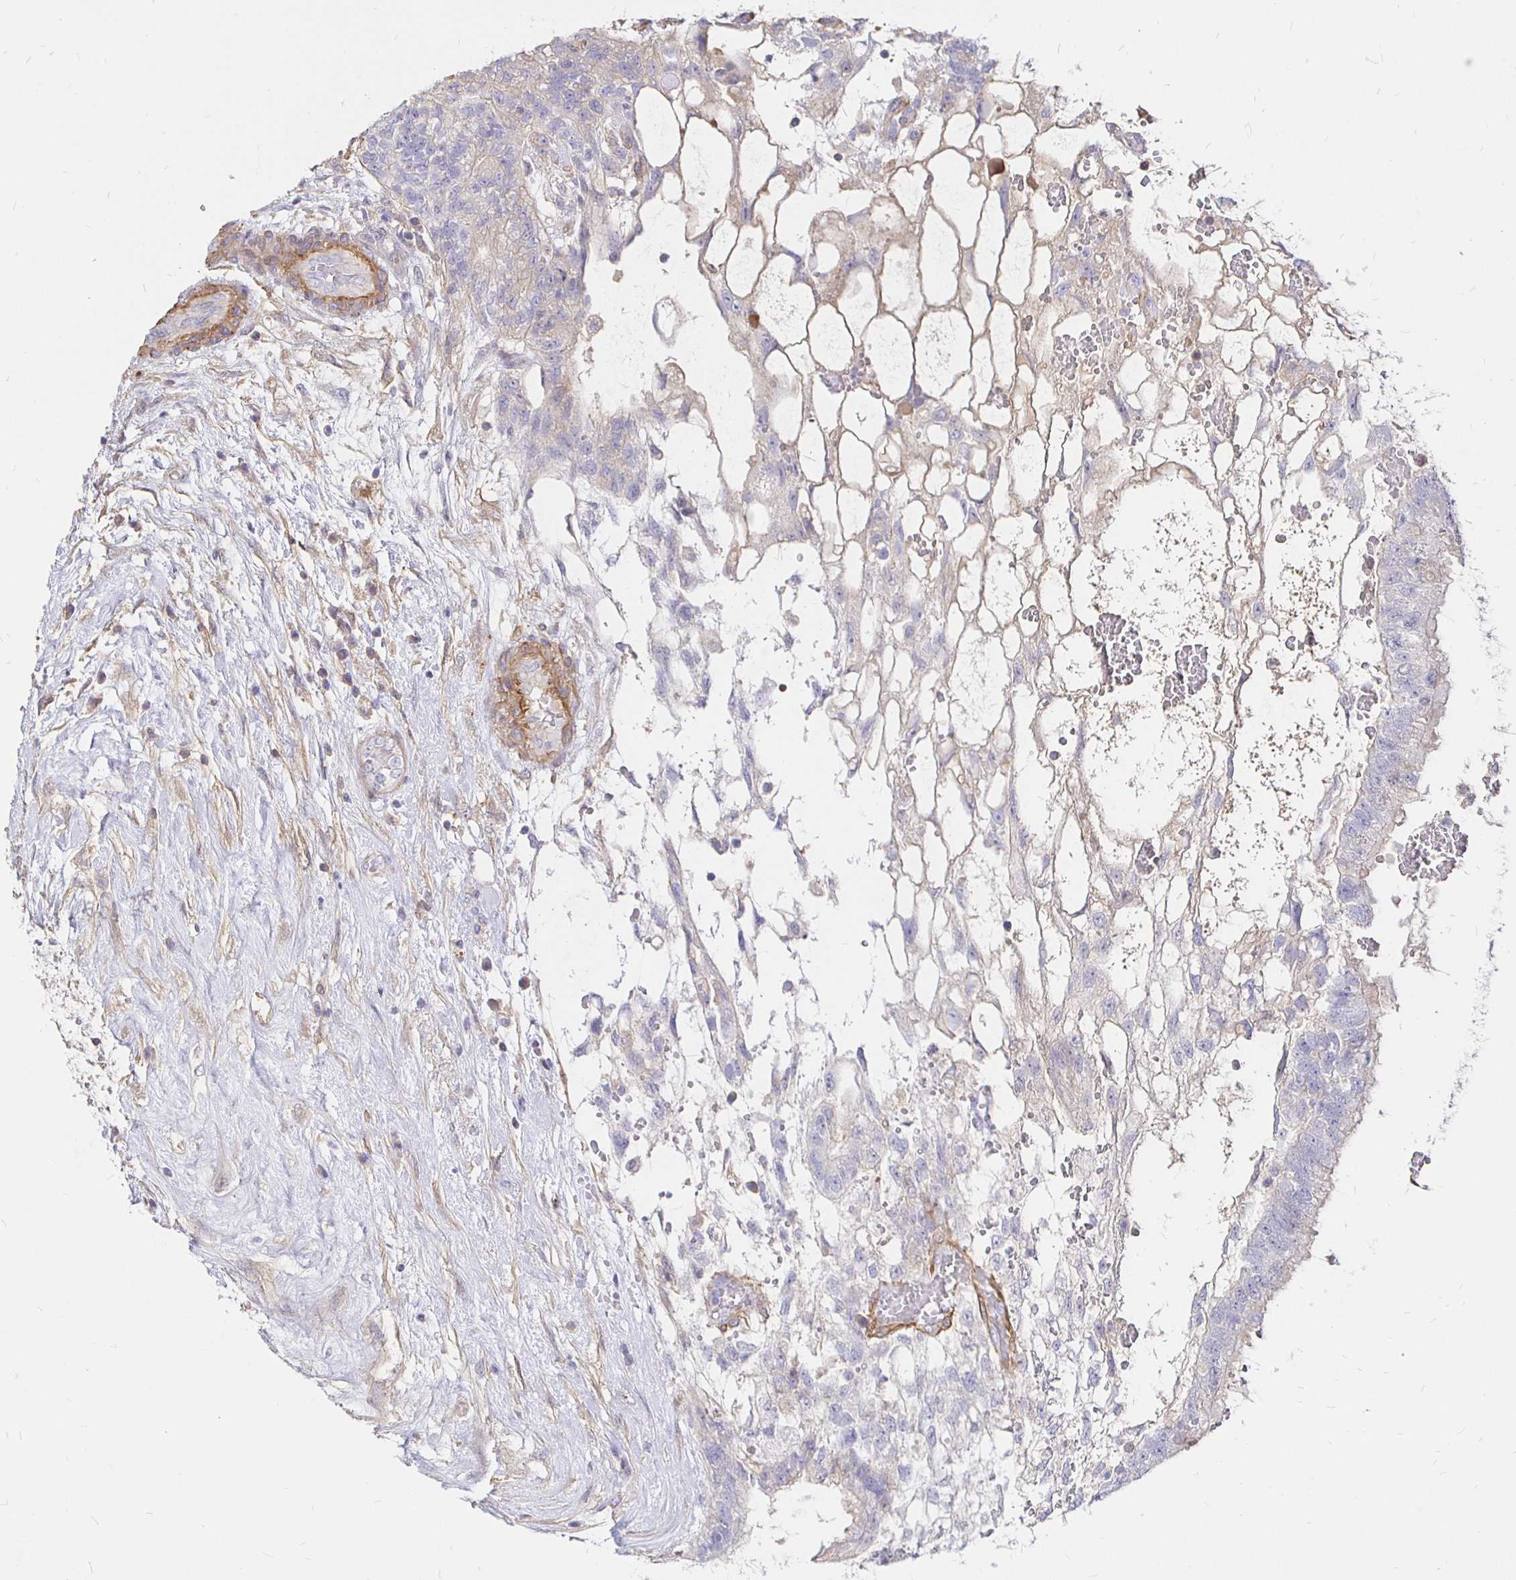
{"staining": {"intensity": "negative", "quantity": "none", "location": "none"}, "tissue": "testis cancer", "cell_type": "Tumor cells", "image_type": "cancer", "snomed": [{"axis": "morphology", "description": "Normal tissue, NOS"}, {"axis": "morphology", "description": "Carcinoma, Embryonal, NOS"}, {"axis": "topography", "description": "Testis"}], "caption": "IHC photomicrograph of testis embryonal carcinoma stained for a protein (brown), which shows no staining in tumor cells.", "gene": "PALM2AKAP2", "patient": {"sex": "male", "age": 32}}